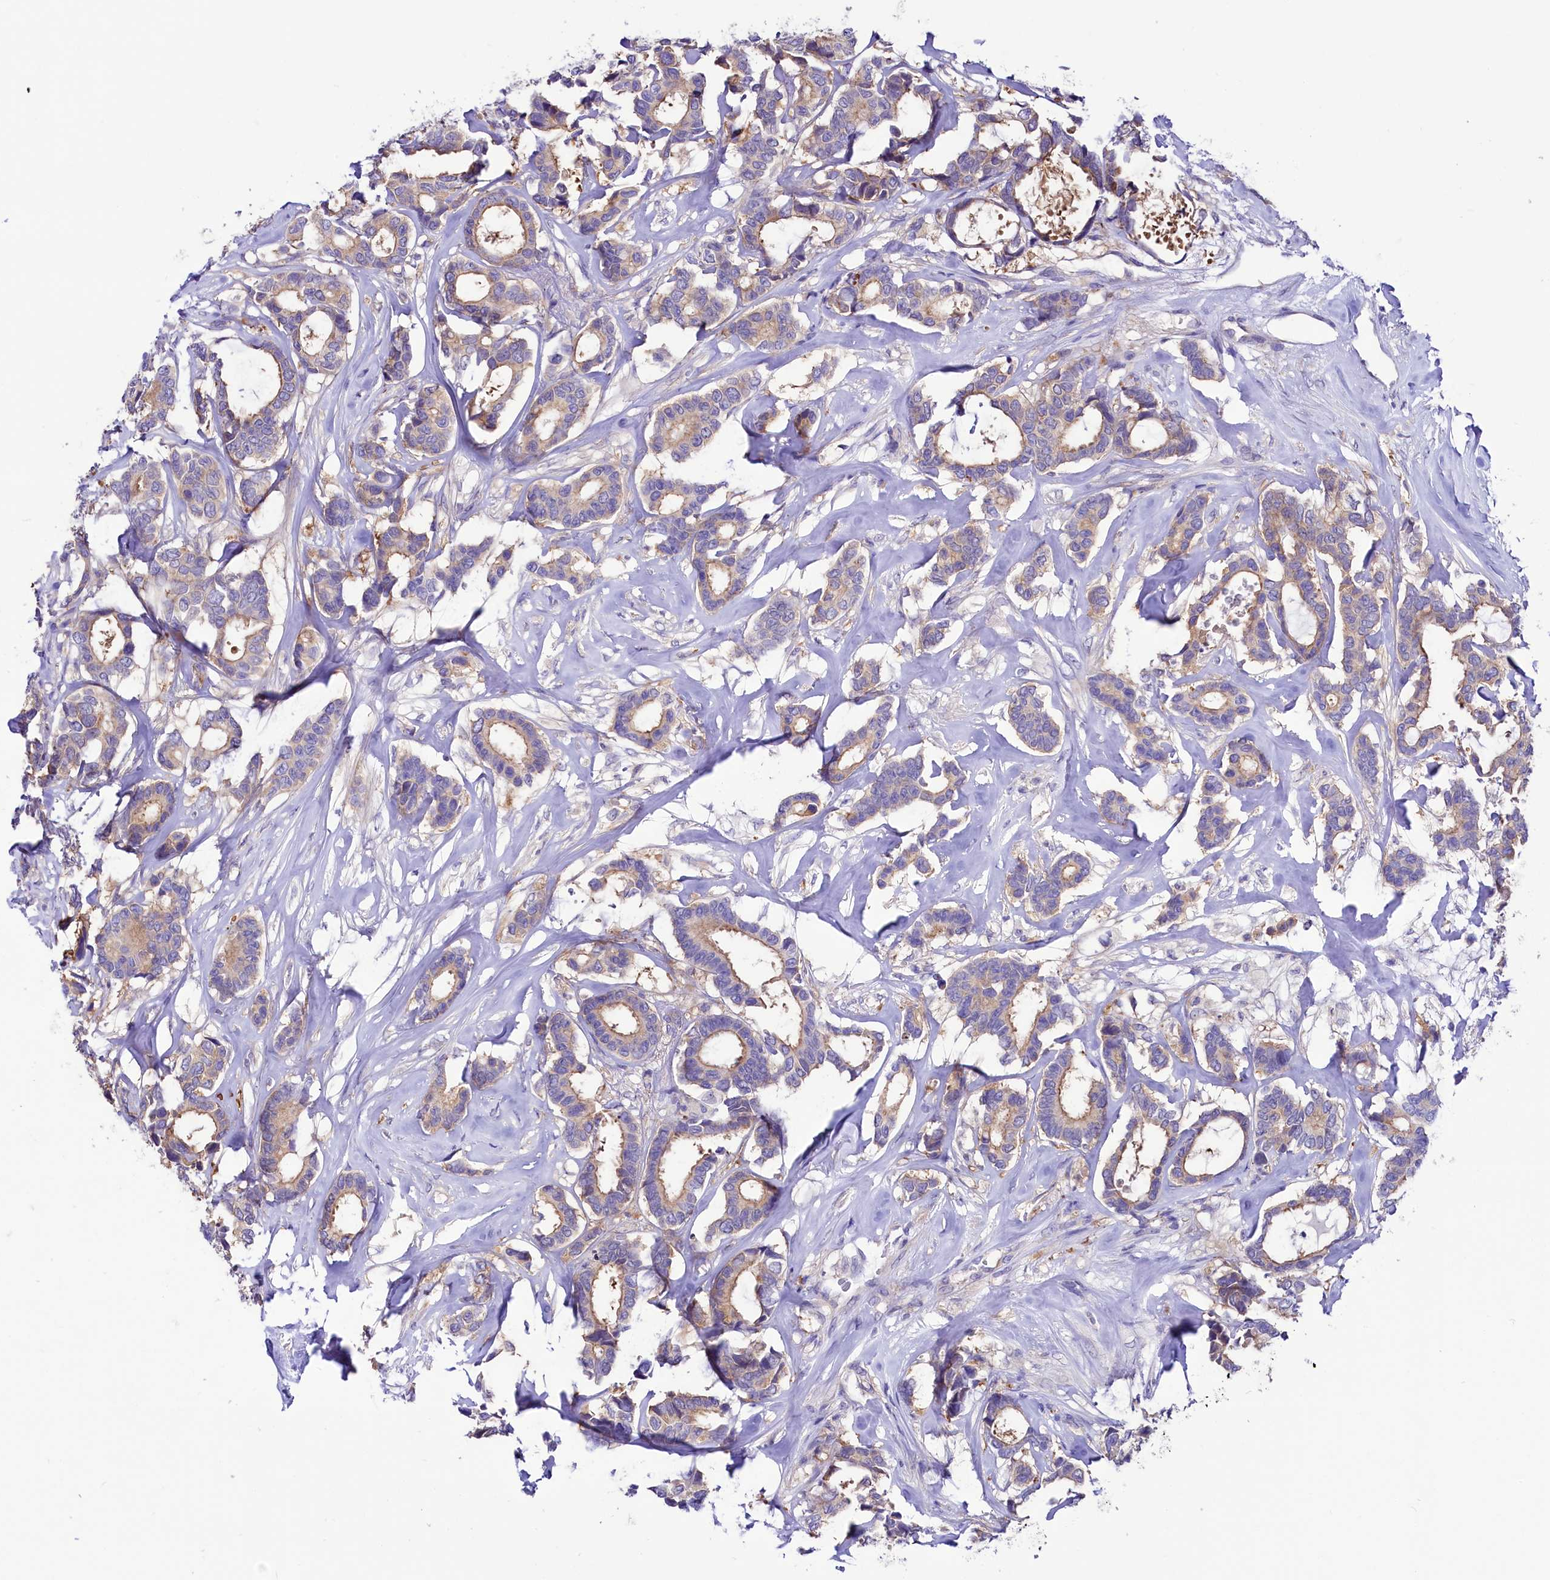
{"staining": {"intensity": "weak", "quantity": "25%-75%", "location": "cytoplasmic/membranous"}, "tissue": "breast cancer", "cell_type": "Tumor cells", "image_type": "cancer", "snomed": [{"axis": "morphology", "description": "Duct carcinoma"}, {"axis": "topography", "description": "Breast"}], "caption": "Protein positivity by immunohistochemistry exhibits weak cytoplasmic/membranous expression in about 25%-75% of tumor cells in breast cancer. The staining was performed using DAB, with brown indicating positive protein expression. Nuclei are stained blue with hematoxylin.", "gene": "ABHD5", "patient": {"sex": "female", "age": 87}}